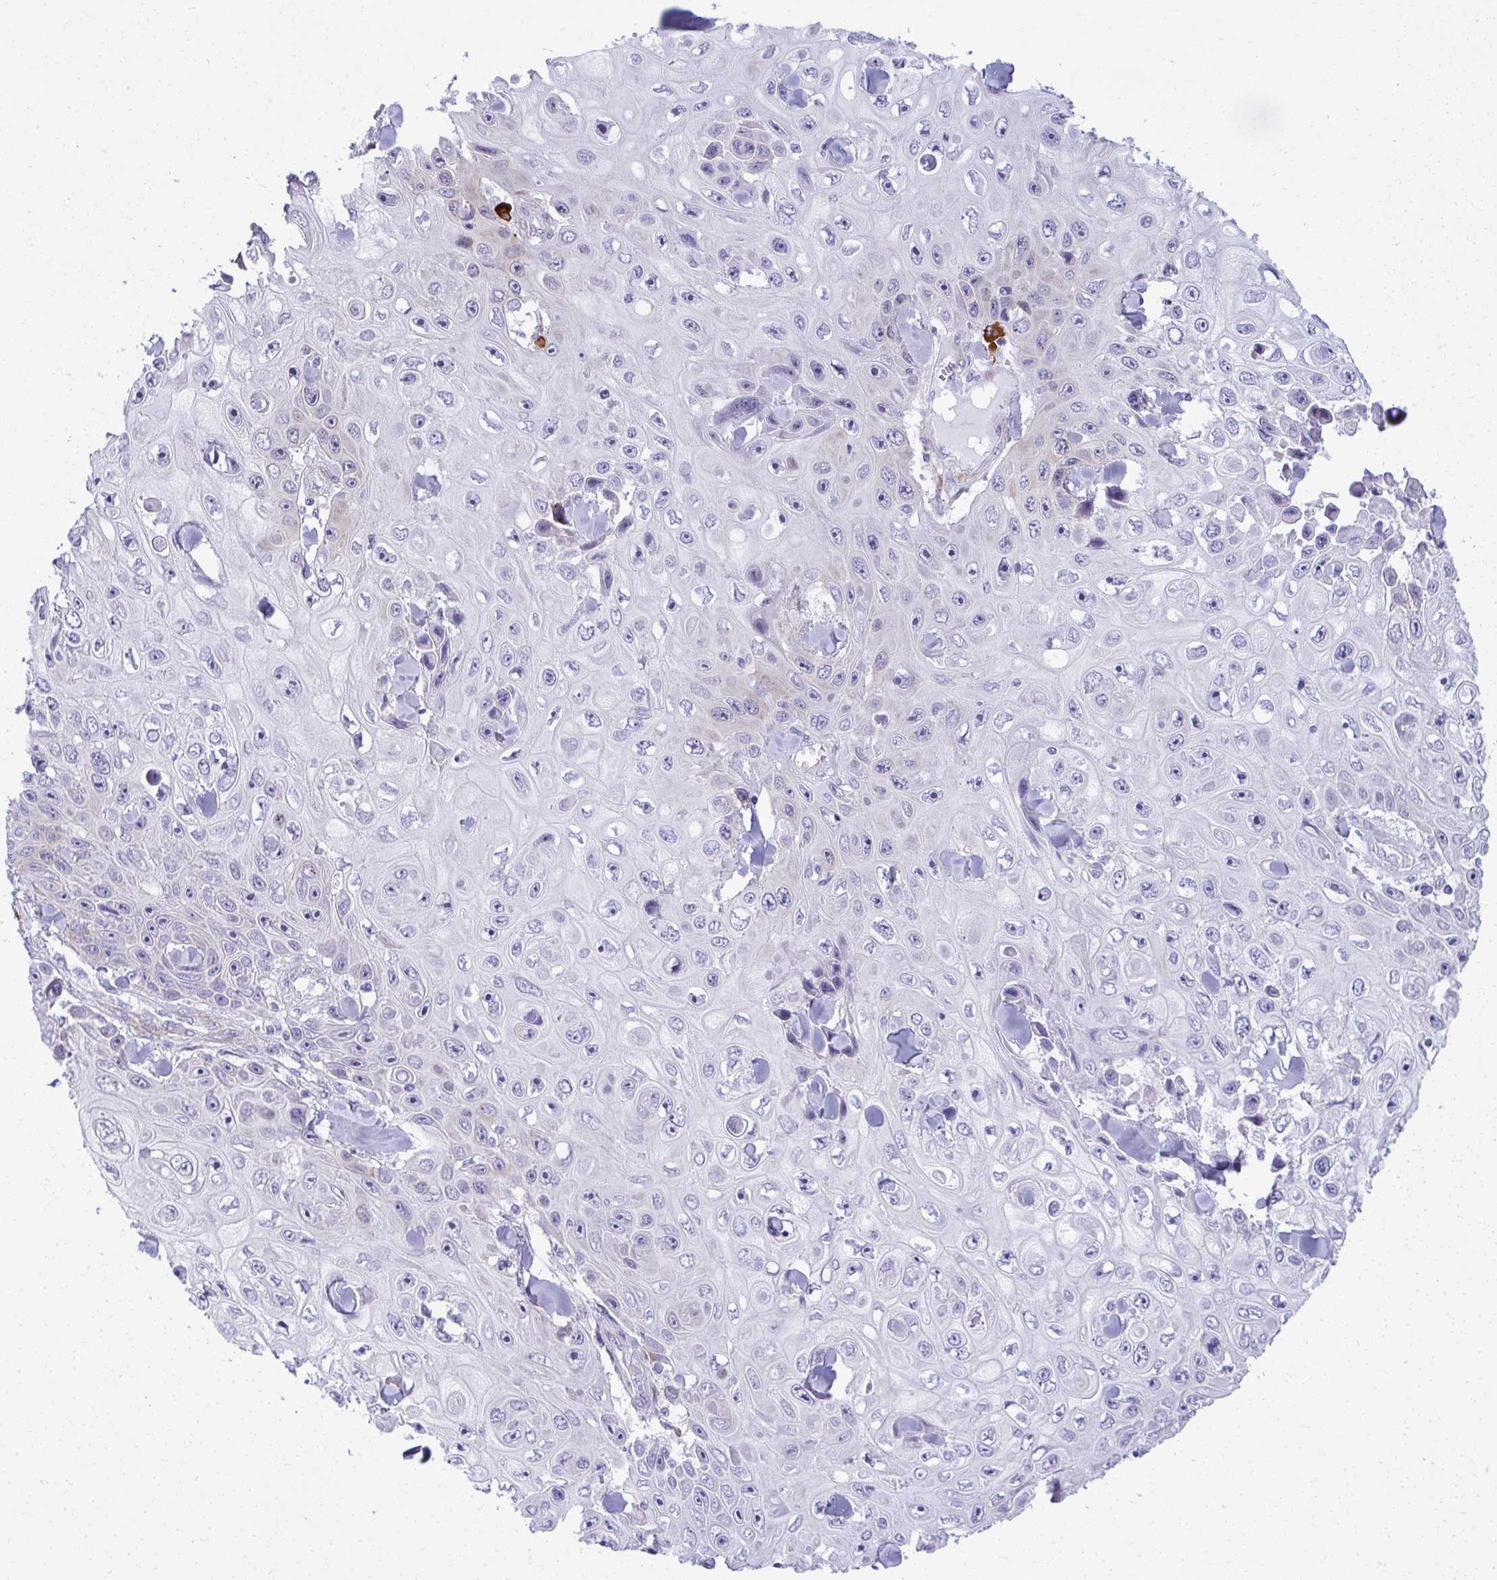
{"staining": {"intensity": "negative", "quantity": "none", "location": "none"}, "tissue": "skin cancer", "cell_type": "Tumor cells", "image_type": "cancer", "snomed": [{"axis": "morphology", "description": "Squamous cell carcinoma, NOS"}, {"axis": "topography", "description": "Skin"}], "caption": "Histopathology image shows no protein expression in tumor cells of skin cancer tissue.", "gene": "PUS7L", "patient": {"sex": "male", "age": 82}}